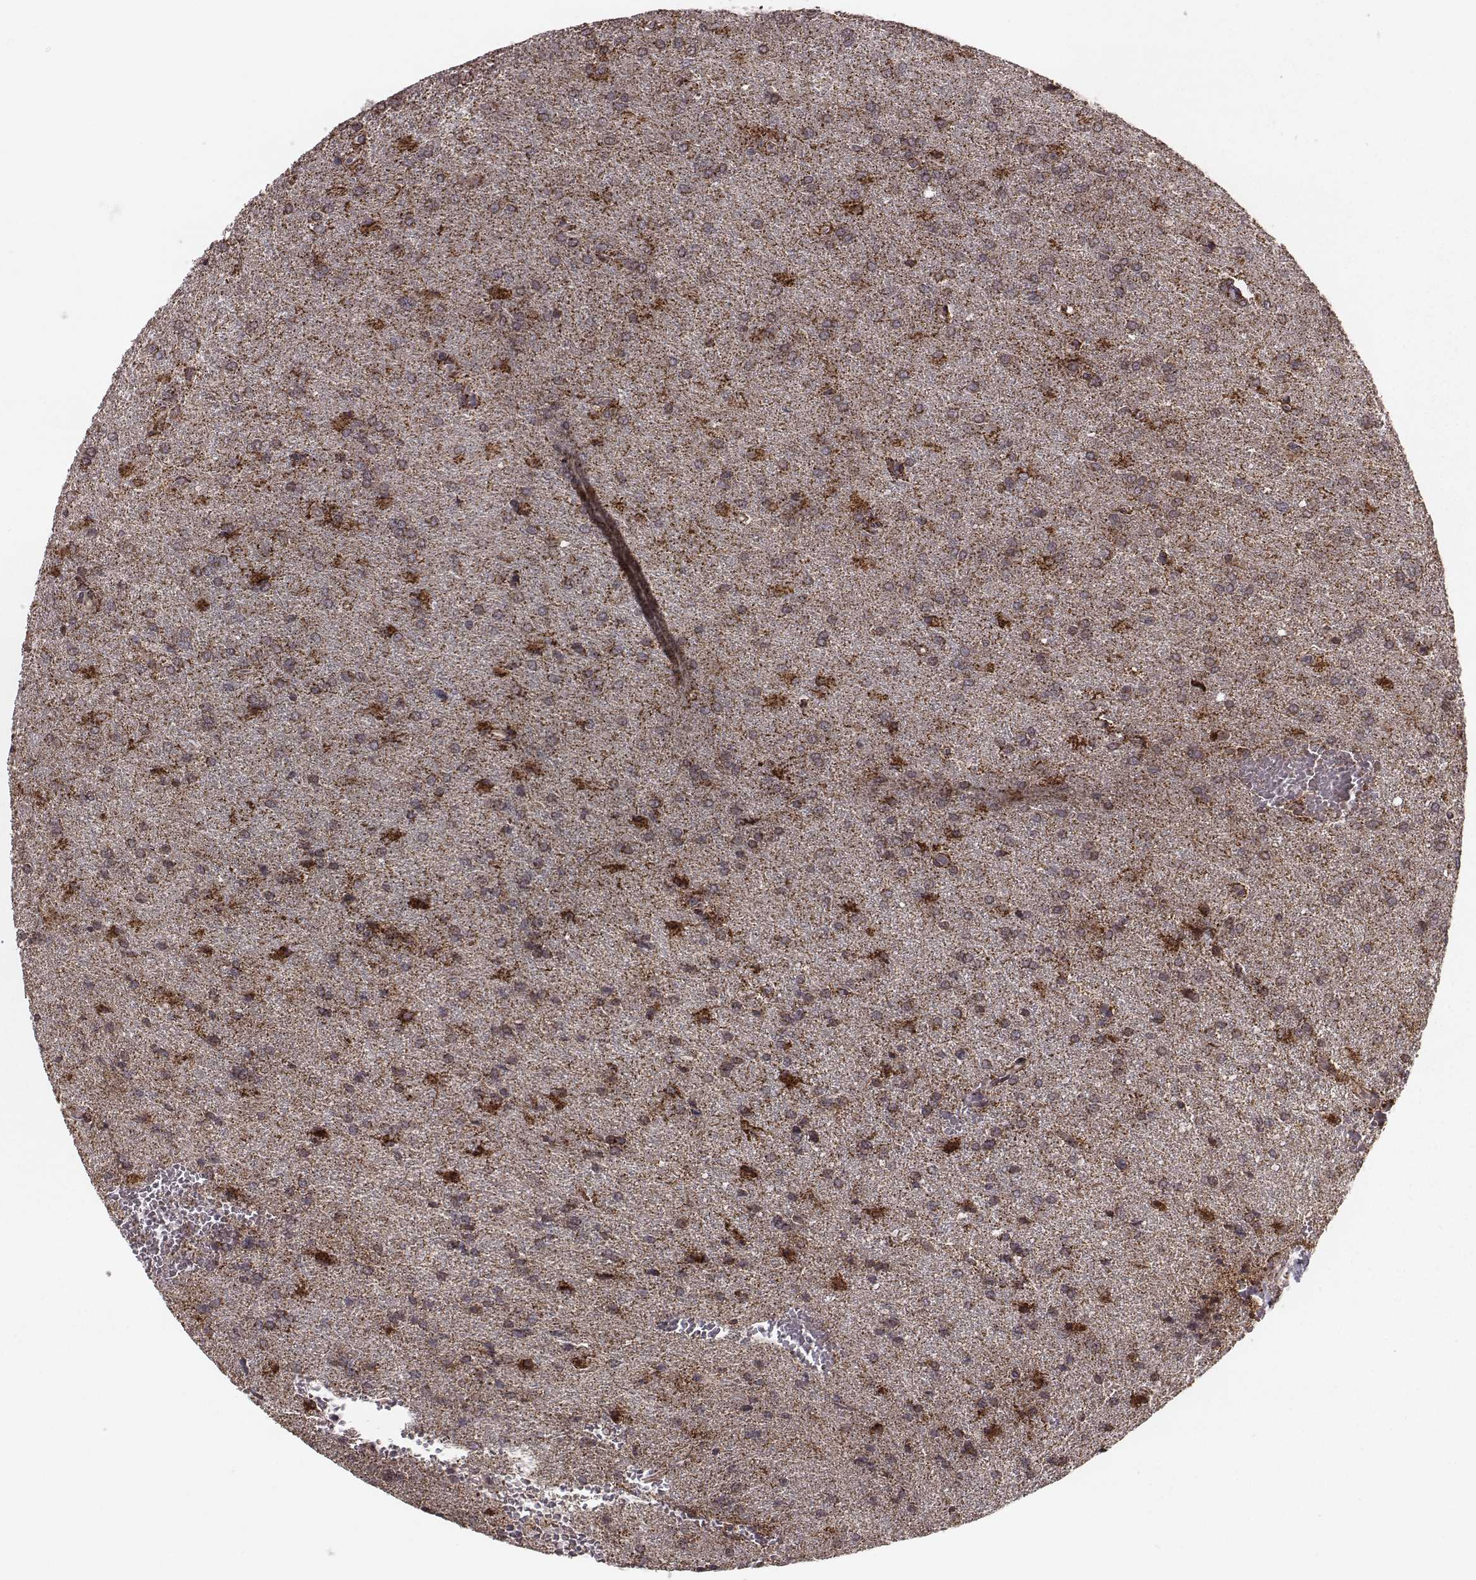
{"staining": {"intensity": "strong", "quantity": "25%-75%", "location": "cytoplasmic/membranous"}, "tissue": "glioma", "cell_type": "Tumor cells", "image_type": "cancer", "snomed": [{"axis": "morphology", "description": "Glioma, malignant, High grade"}, {"axis": "topography", "description": "Brain"}], "caption": "Glioma stained with immunohistochemistry (IHC) exhibits strong cytoplasmic/membranous staining in about 25%-75% of tumor cells.", "gene": "ZDHHC21", "patient": {"sex": "male", "age": 68}}